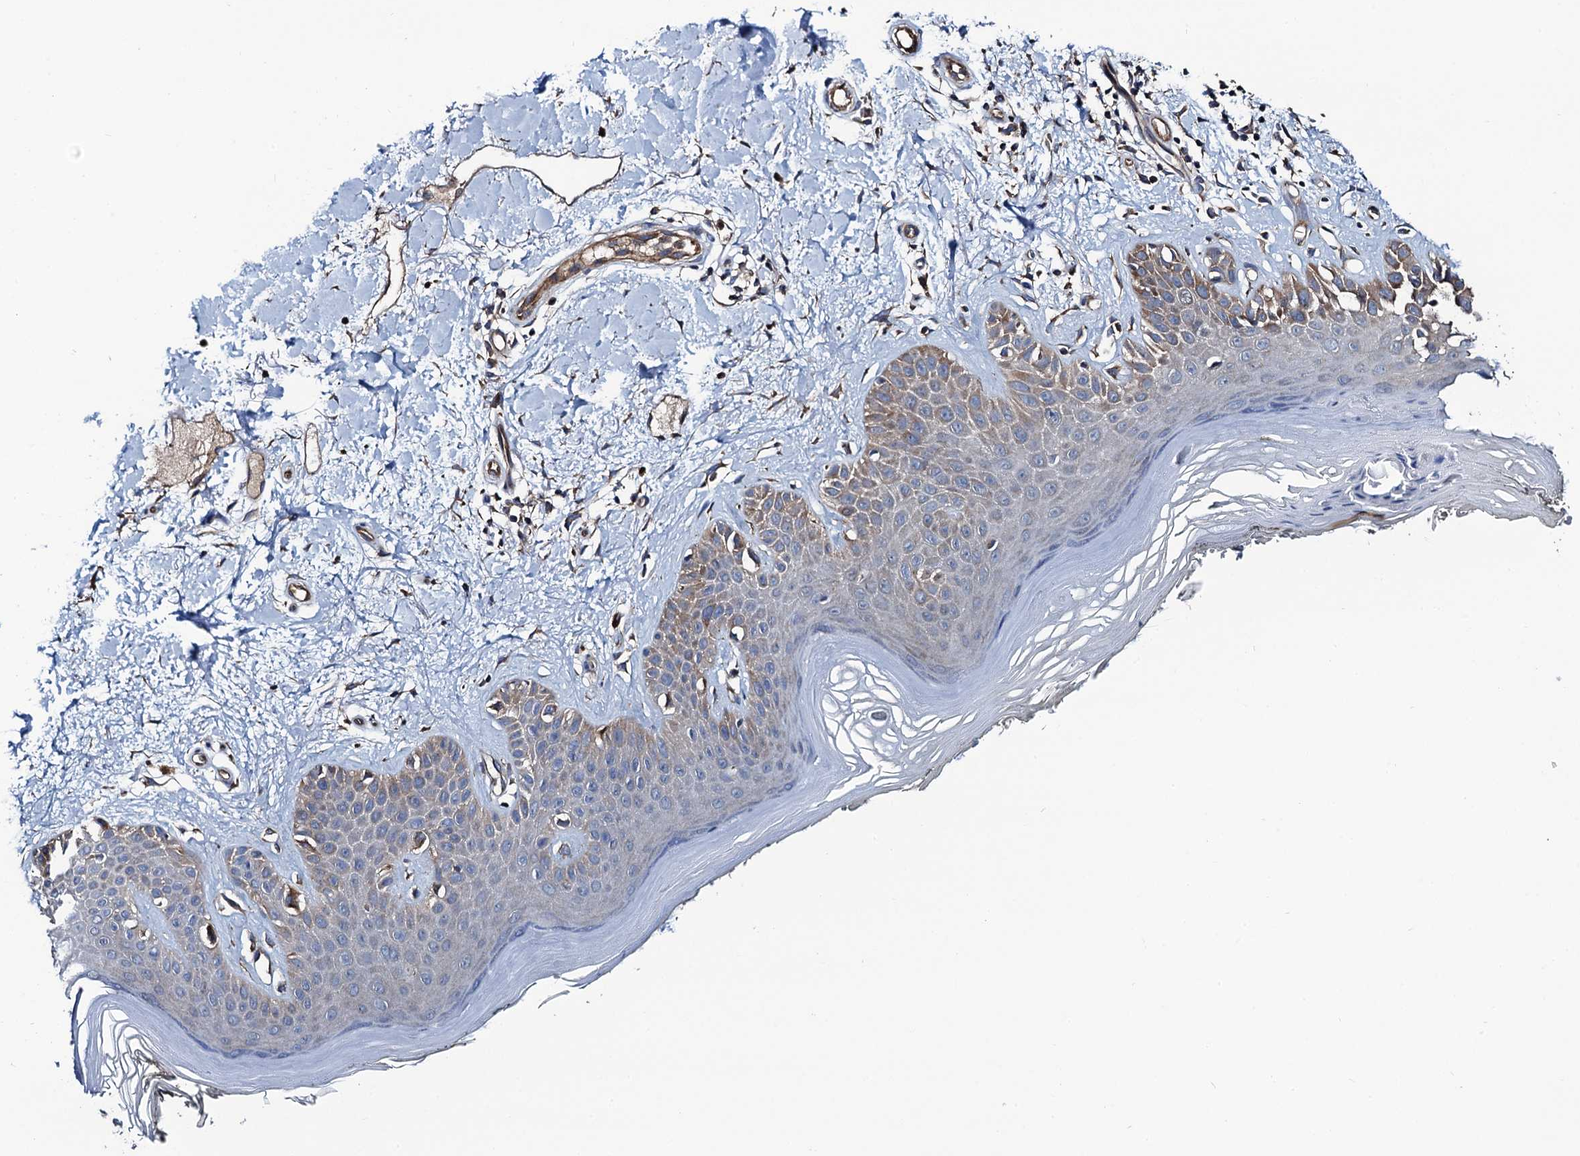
{"staining": {"intensity": "moderate", "quantity": ">75%", "location": "cytoplasmic/membranous"}, "tissue": "skin", "cell_type": "Fibroblasts", "image_type": "normal", "snomed": [{"axis": "morphology", "description": "Normal tissue, NOS"}, {"axis": "topography", "description": "Skin"}], "caption": "Benign skin exhibits moderate cytoplasmic/membranous positivity in about >75% of fibroblasts, visualized by immunohistochemistry.", "gene": "NEK1", "patient": {"sex": "female", "age": 64}}